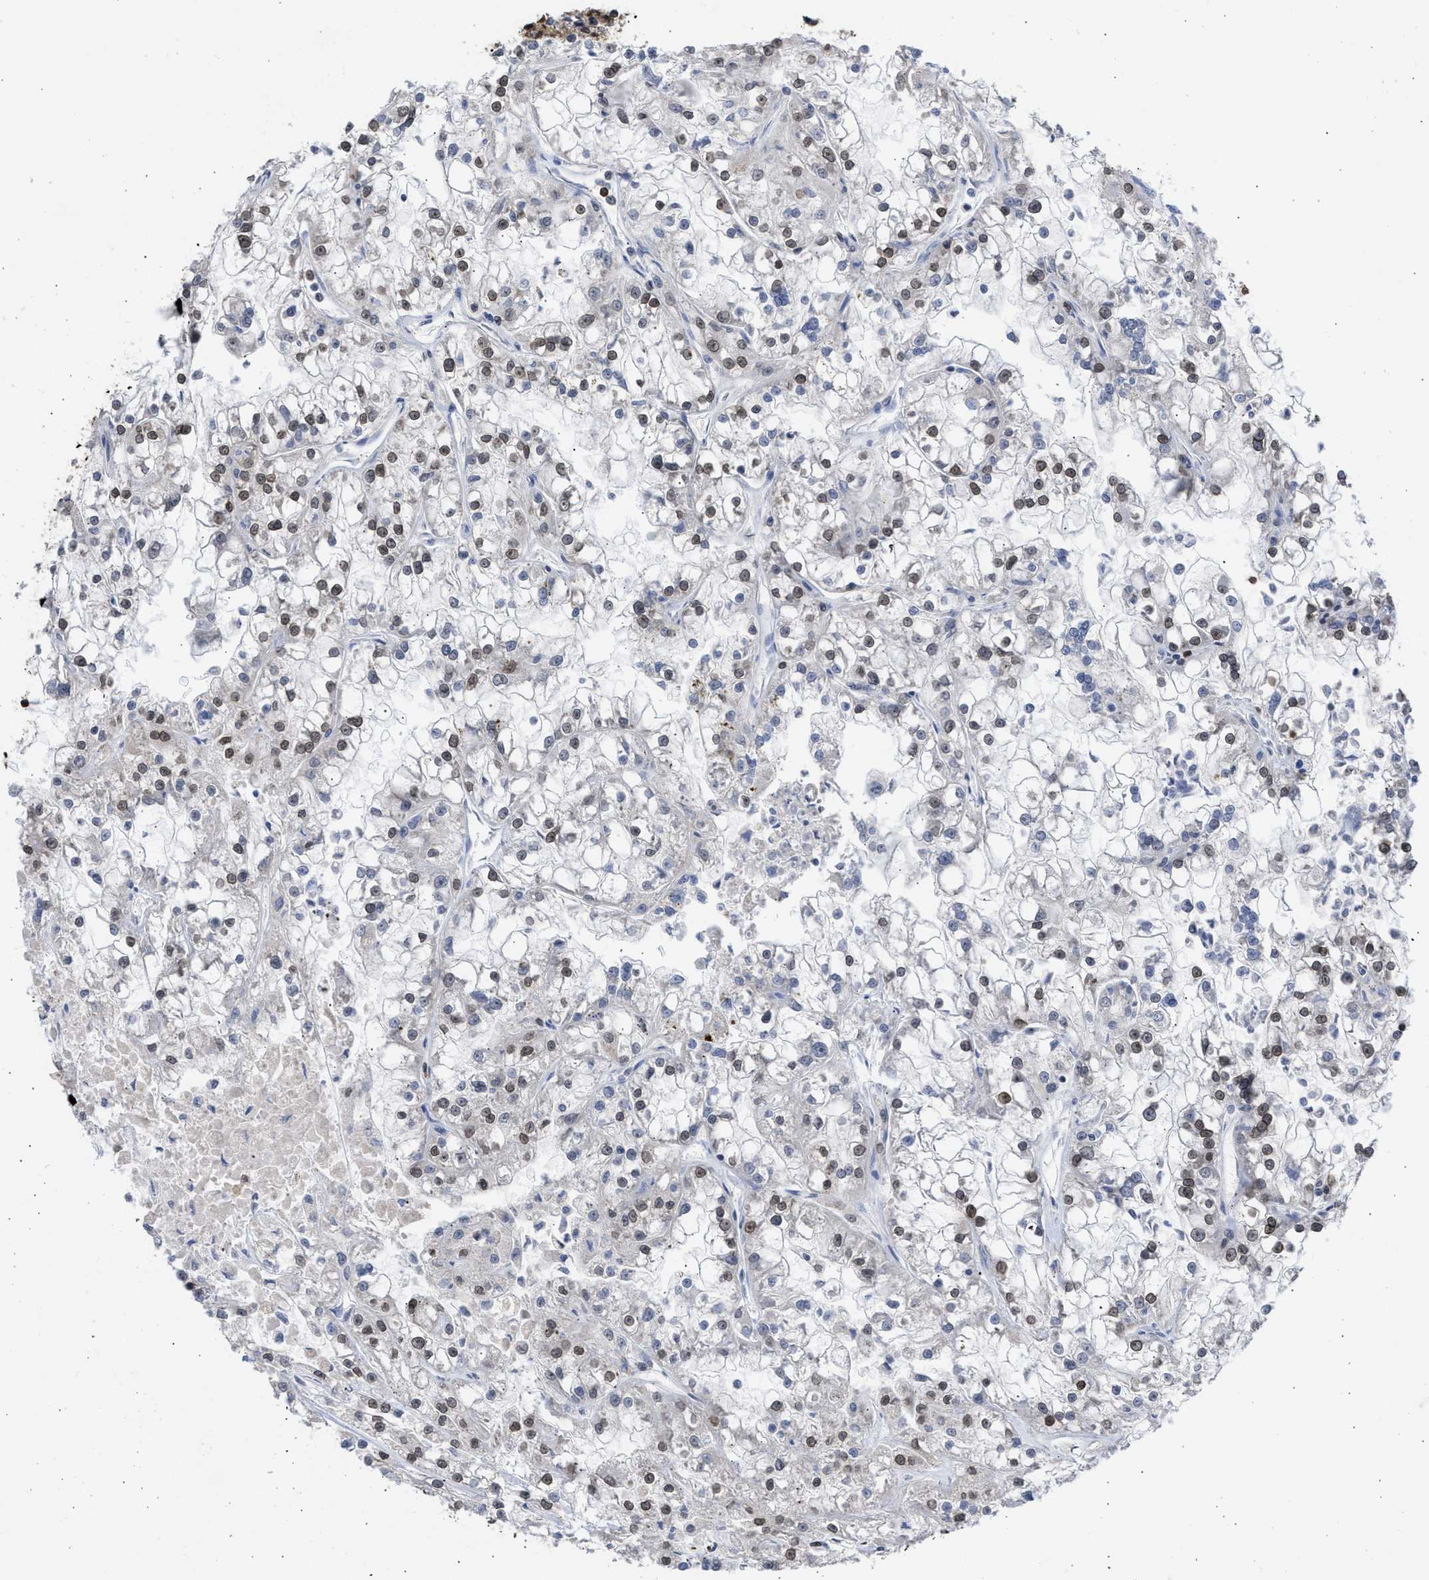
{"staining": {"intensity": "weak", "quantity": "25%-75%", "location": "nuclear"}, "tissue": "renal cancer", "cell_type": "Tumor cells", "image_type": "cancer", "snomed": [{"axis": "morphology", "description": "Adenocarcinoma, NOS"}, {"axis": "topography", "description": "Kidney"}], "caption": "Immunohistochemistry histopathology image of adenocarcinoma (renal) stained for a protein (brown), which reveals low levels of weak nuclear positivity in about 25%-75% of tumor cells.", "gene": "NUP35", "patient": {"sex": "female", "age": 52}}